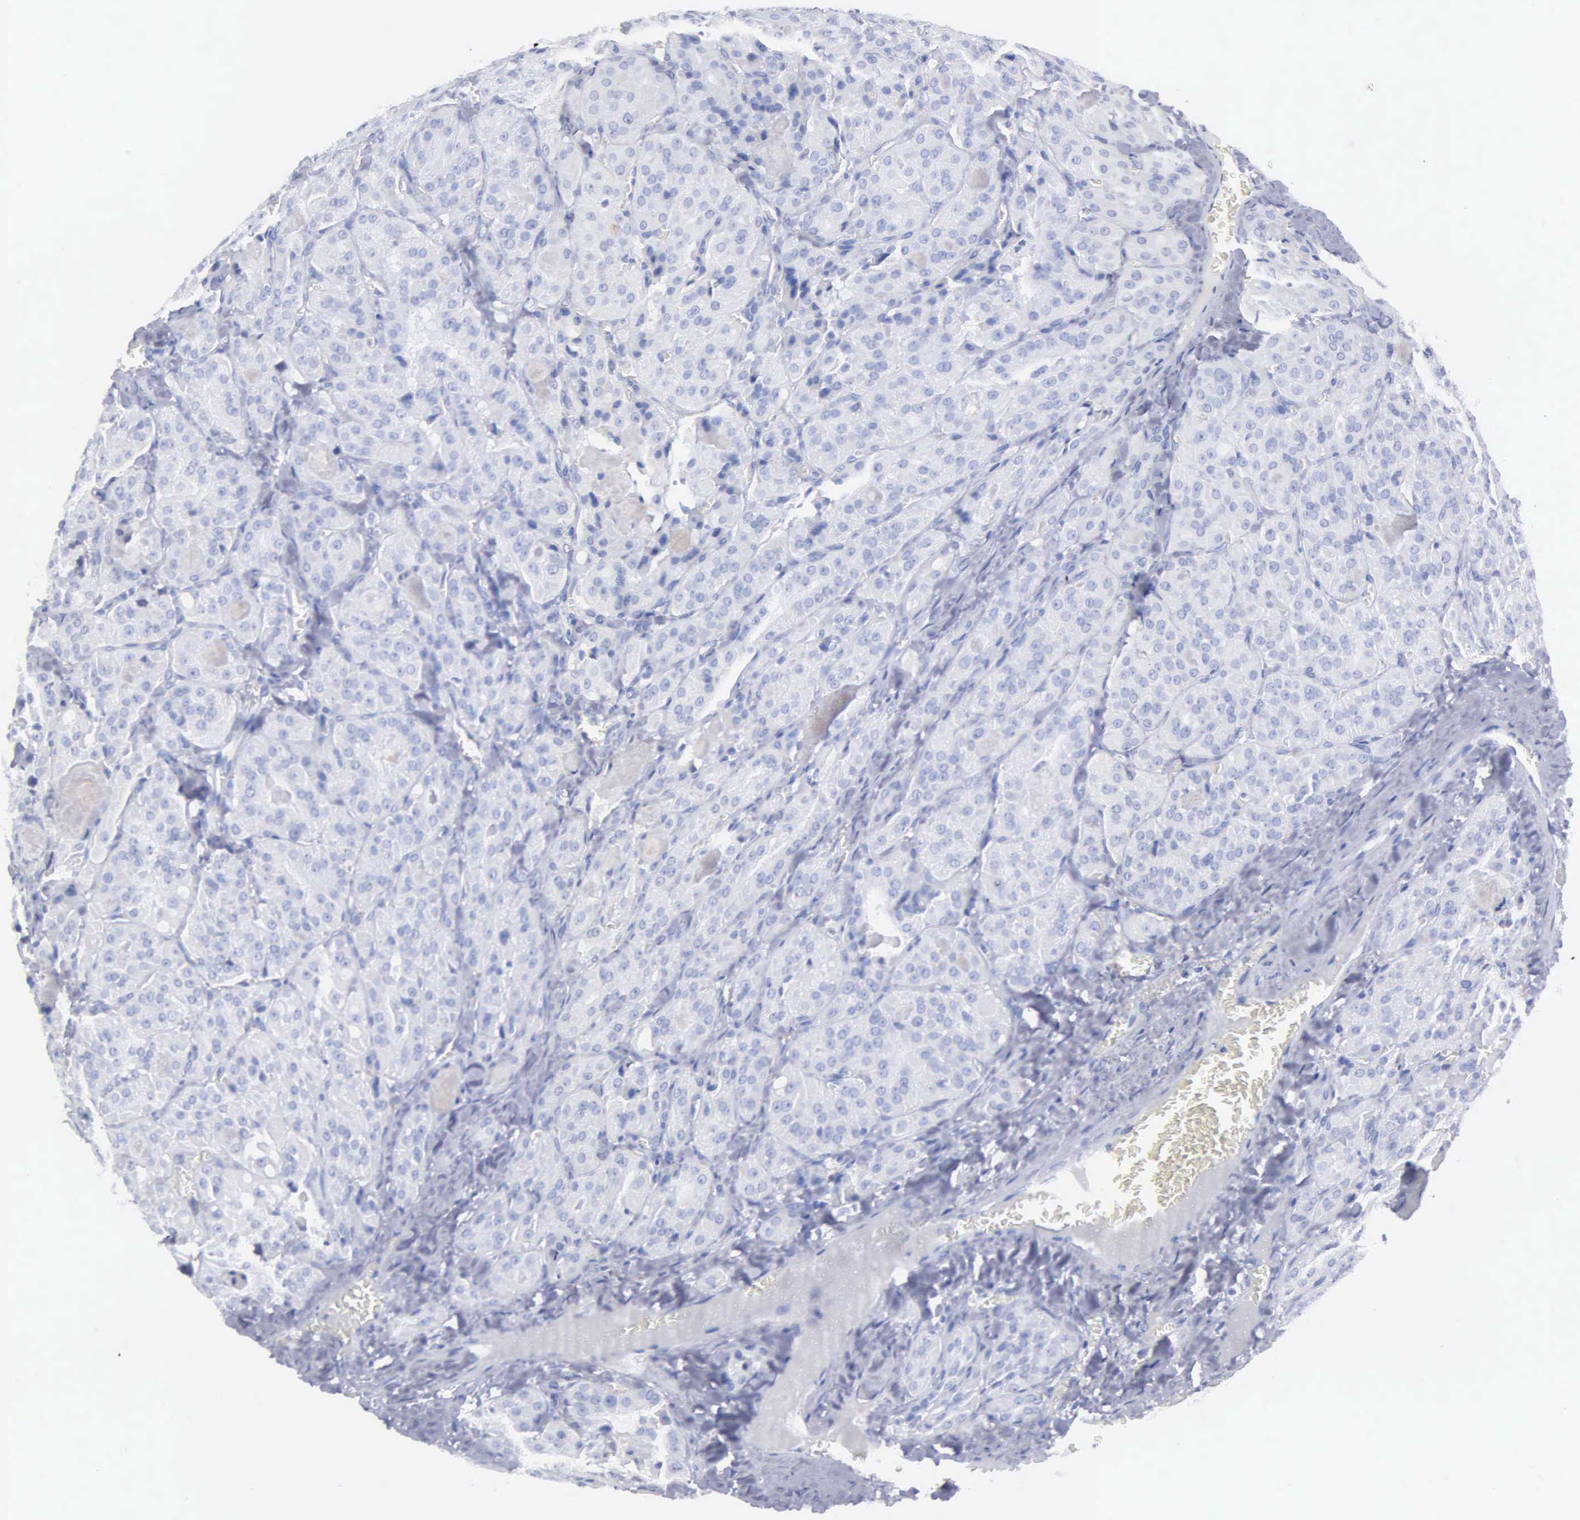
{"staining": {"intensity": "negative", "quantity": "none", "location": "none"}, "tissue": "thyroid cancer", "cell_type": "Tumor cells", "image_type": "cancer", "snomed": [{"axis": "morphology", "description": "Carcinoma, NOS"}, {"axis": "topography", "description": "Thyroid gland"}], "caption": "Tumor cells show no significant expression in thyroid cancer.", "gene": "CYP19A1", "patient": {"sex": "male", "age": 76}}